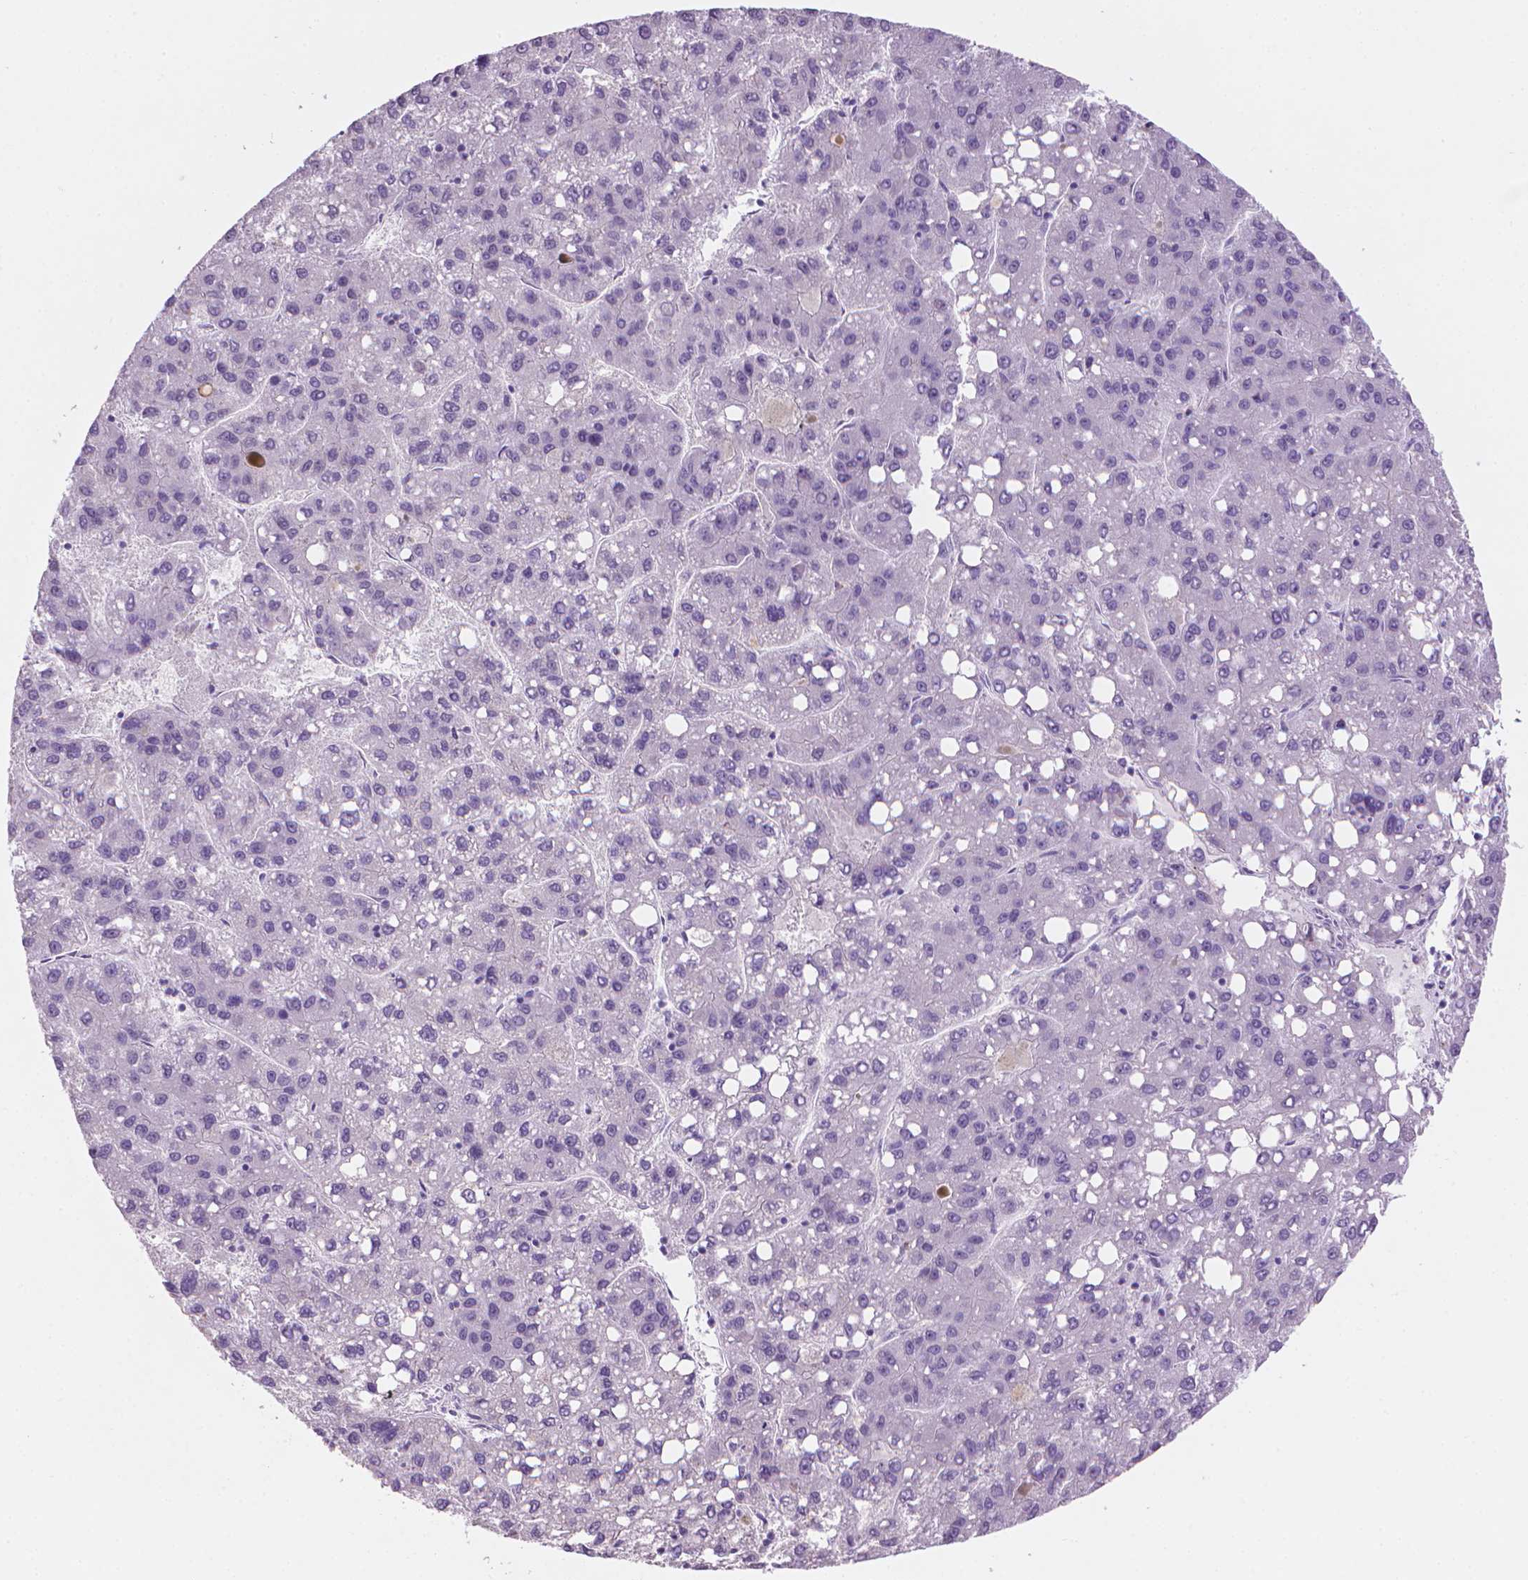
{"staining": {"intensity": "negative", "quantity": "none", "location": "none"}, "tissue": "liver cancer", "cell_type": "Tumor cells", "image_type": "cancer", "snomed": [{"axis": "morphology", "description": "Carcinoma, Hepatocellular, NOS"}, {"axis": "topography", "description": "Liver"}], "caption": "Liver hepatocellular carcinoma stained for a protein using IHC exhibits no staining tumor cells.", "gene": "MUC1", "patient": {"sex": "female", "age": 82}}